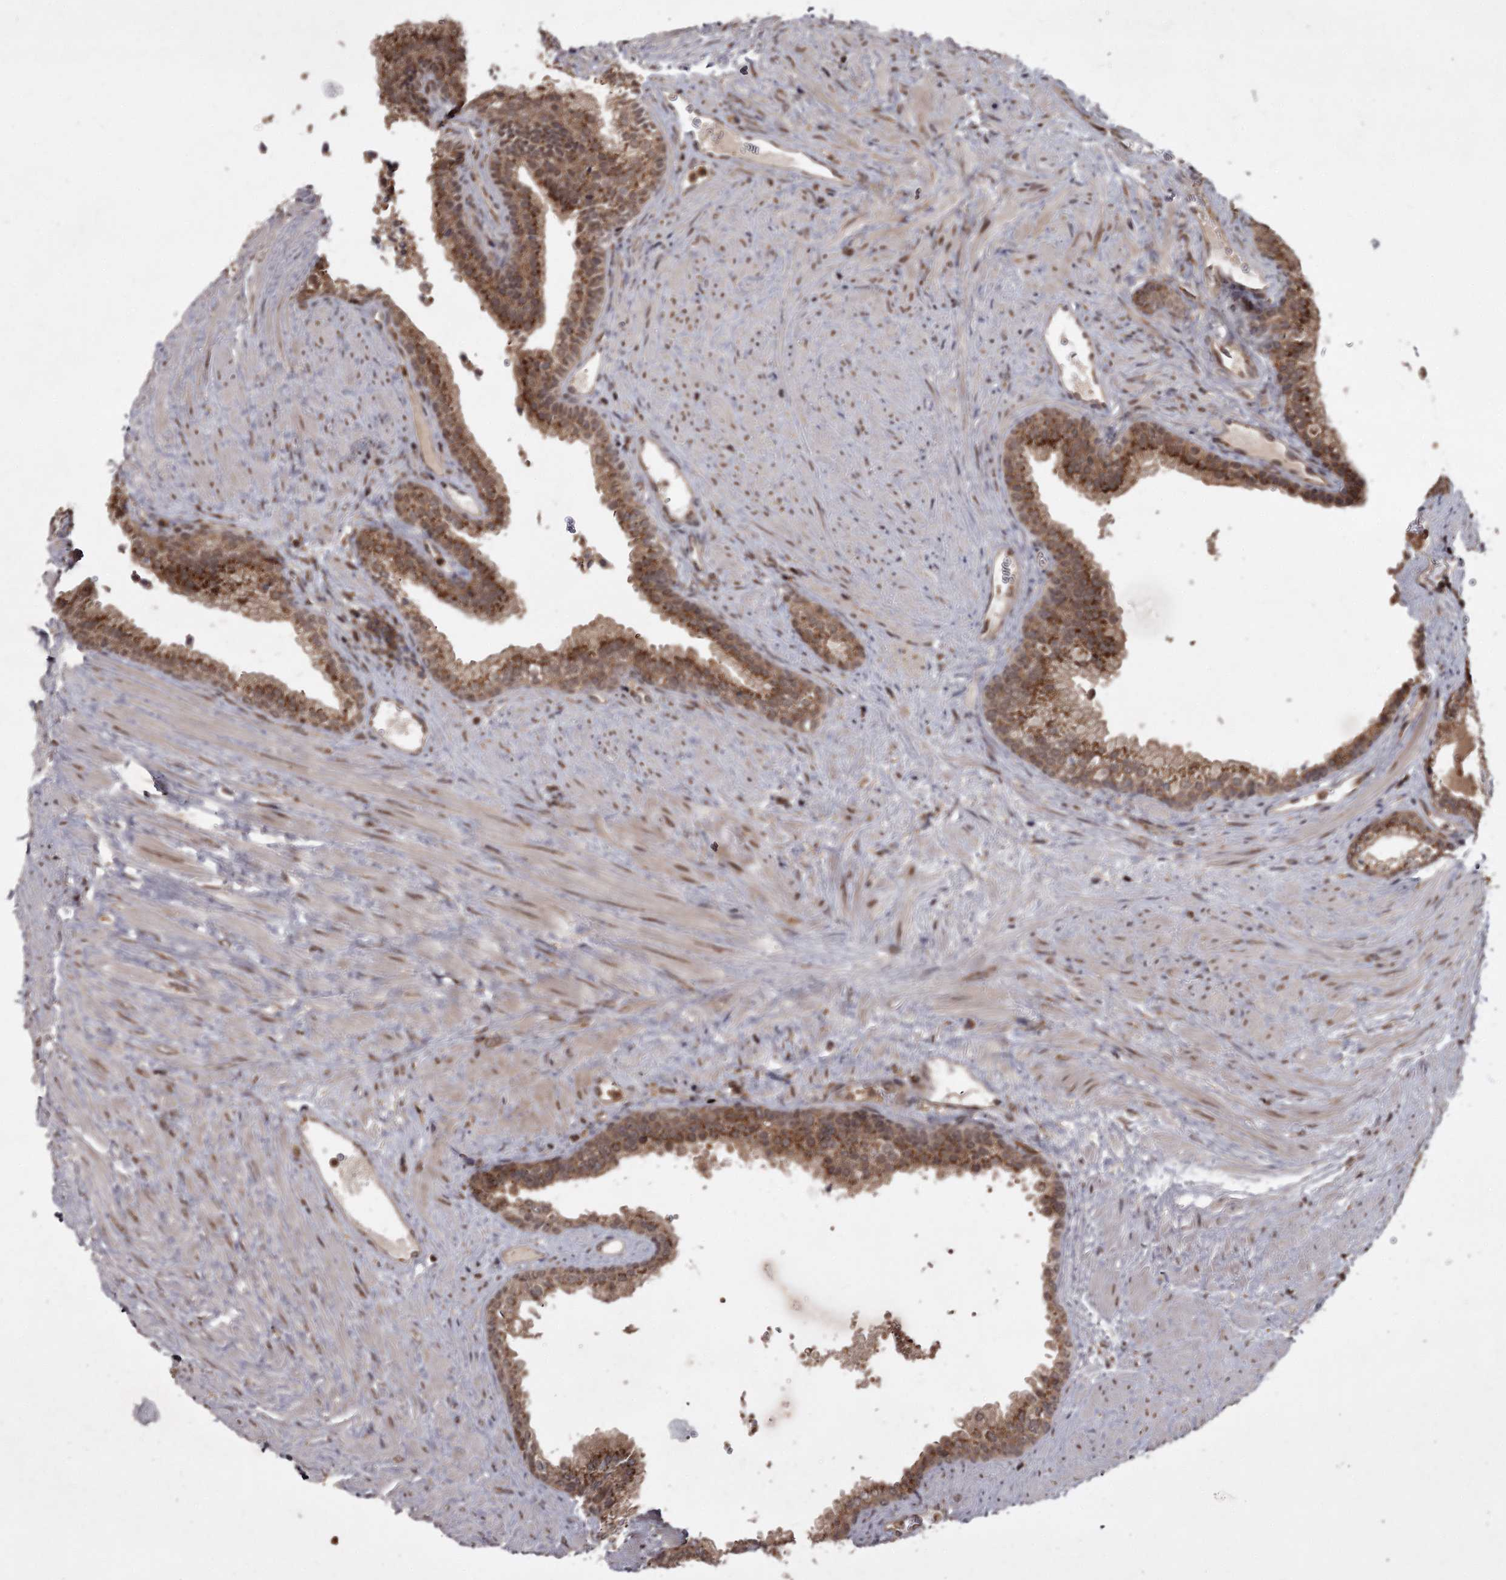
{"staining": {"intensity": "moderate", "quantity": ">75%", "location": "cytoplasmic/membranous"}, "tissue": "prostate", "cell_type": "Glandular cells", "image_type": "normal", "snomed": [{"axis": "morphology", "description": "Normal tissue, NOS"}, {"axis": "topography", "description": "Prostate"}], "caption": "The micrograph reveals immunohistochemical staining of unremarkable prostate. There is moderate cytoplasmic/membranous staining is appreciated in about >75% of glandular cells. (brown staining indicates protein expression, while blue staining denotes nuclei).", "gene": "TBC1D23", "patient": {"sex": "male", "age": 76}}